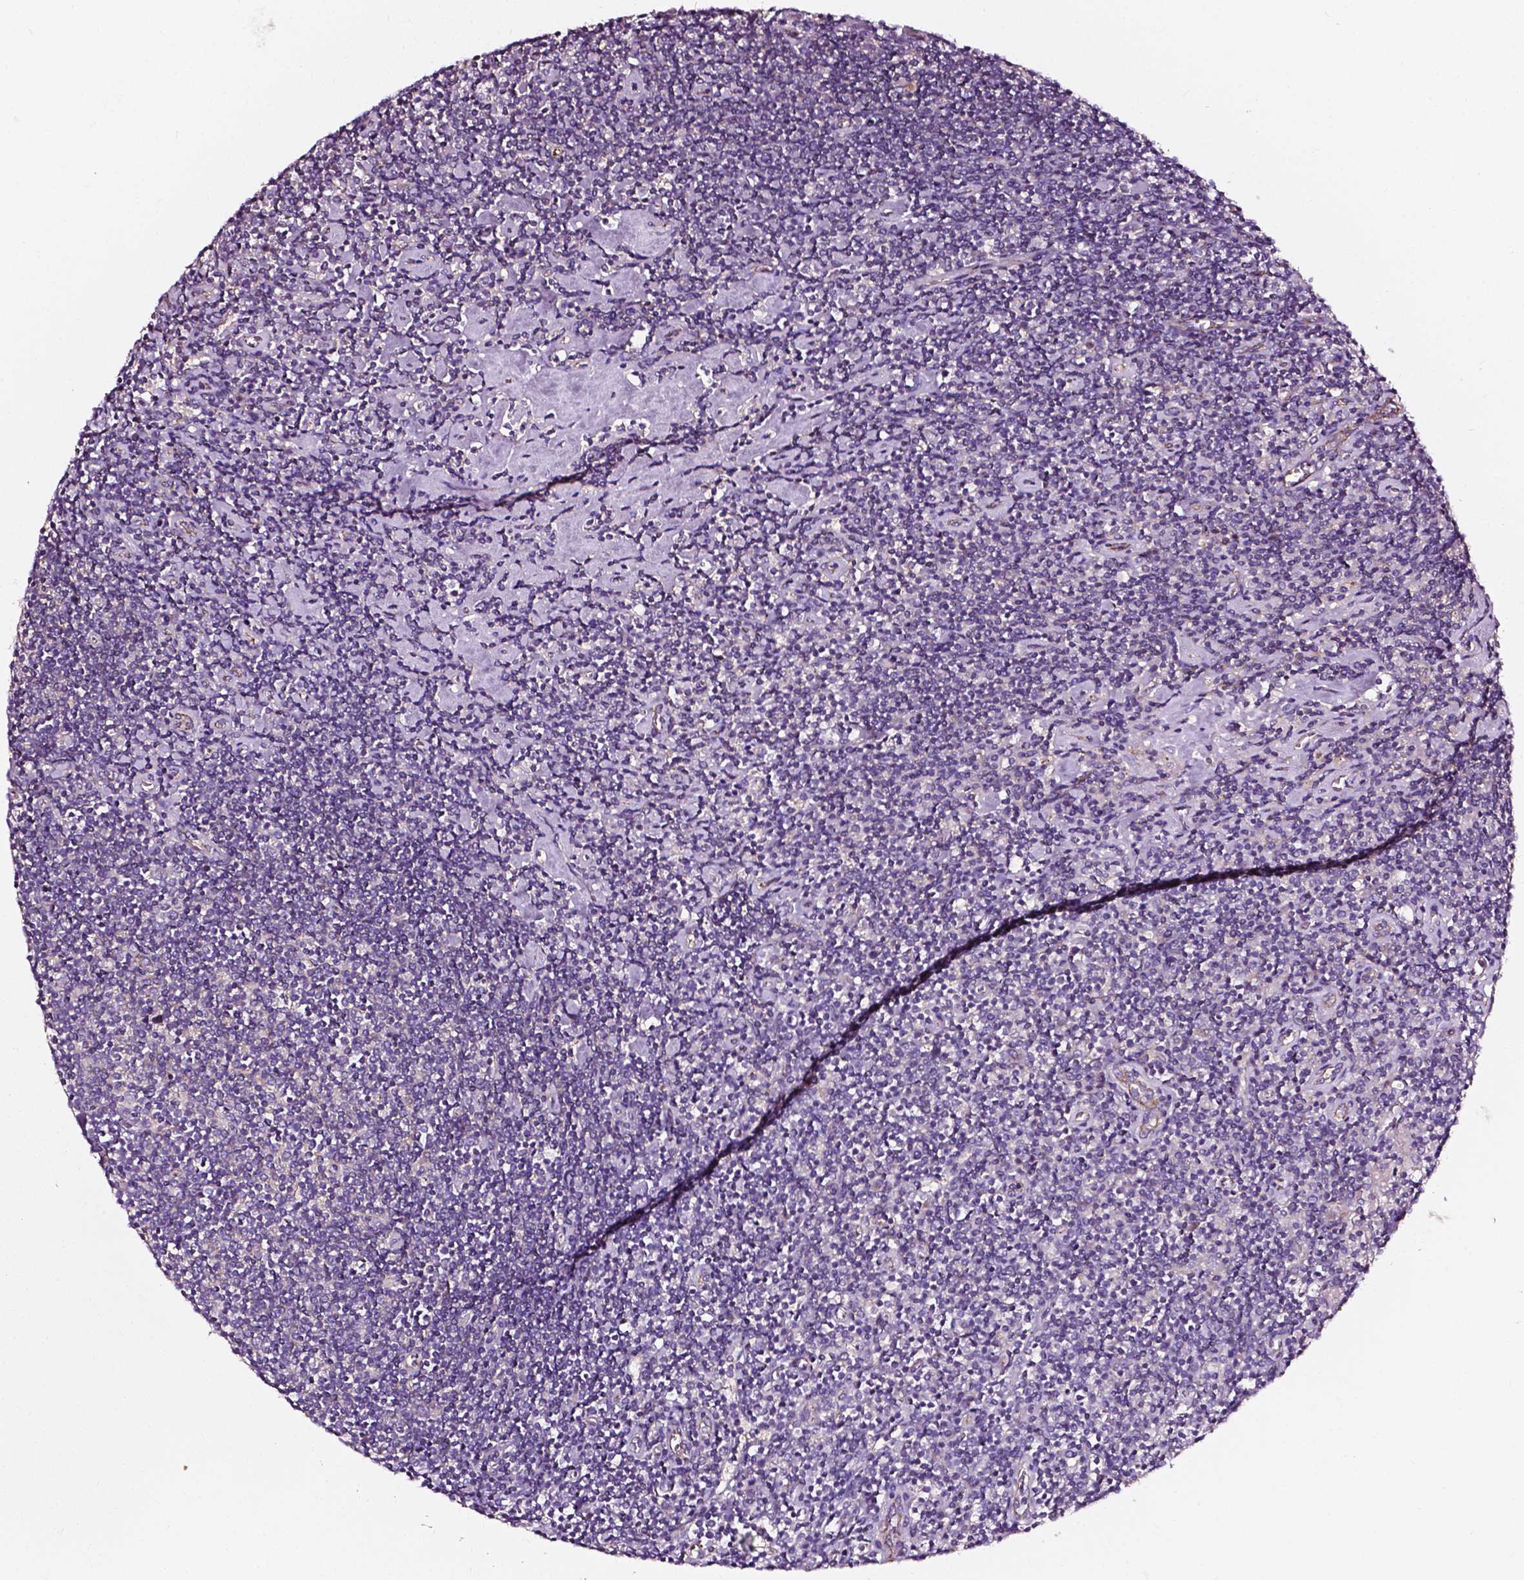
{"staining": {"intensity": "negative", "quantity": "none", "location": "none"}, "tissue": "lymphoma", "cell_type": "Tumor cells", "image_type": "cancer", "snomed": [{"axis": "morphology", "description": "Hodgkin's disease, NOS"}, {"axis": "topography", "description": "Lymph node"}], "caption": "Immunohistochemistry (IHC) photomicrograph of neoplastic tissue: Hodgkin's disease stained with DAB (3,3'-diaminobenzidine) demonstrates no significant protein expression in tumor cells.", "gene": "ATG16L1", "patient": {"sex": "male", "age": 40}}